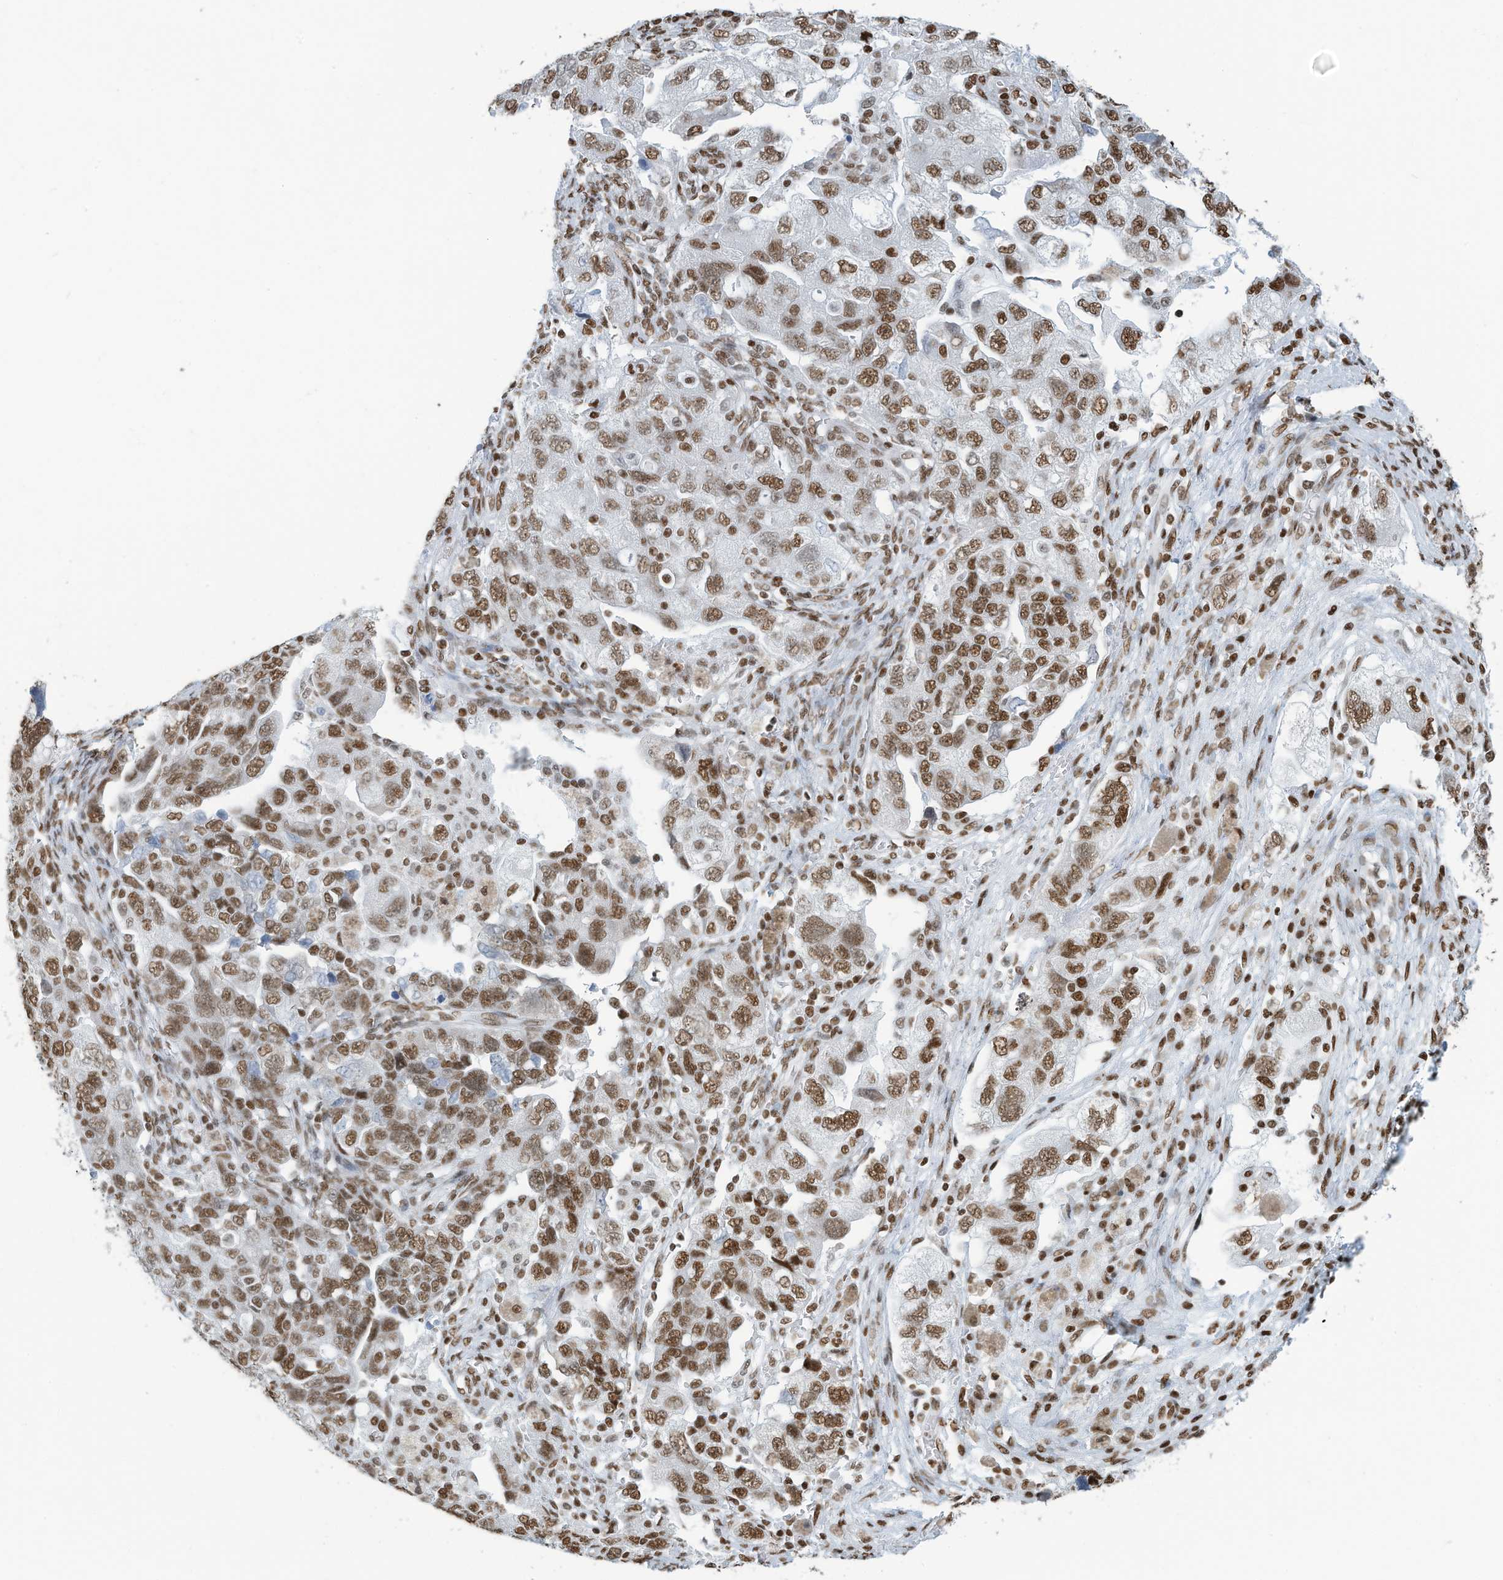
{"staining": {"intensity": "moderate", "quantity": ">75%", "location": "nuclear"}, "tissue": "ovarian cancer", "cell_type": "Tumor cells", "image_type": "cancer", "snomed": [{"axis": "morphology", "description": "Carcinoma, NOS"}, {"axis": "morphology", "description": "Cystadenocarcinoma, serous, NOS"}, {"axis": "topography", "description": "Ovary"}], "caption": "Human serous cystadenocarcinoma (ovarian) stained for a protein (brown) displays moderate nuclear positive positivity in approximately >75% of tumor cells.", "gene": "SARNP", "patient": {"sex": "female", "age": 69}}